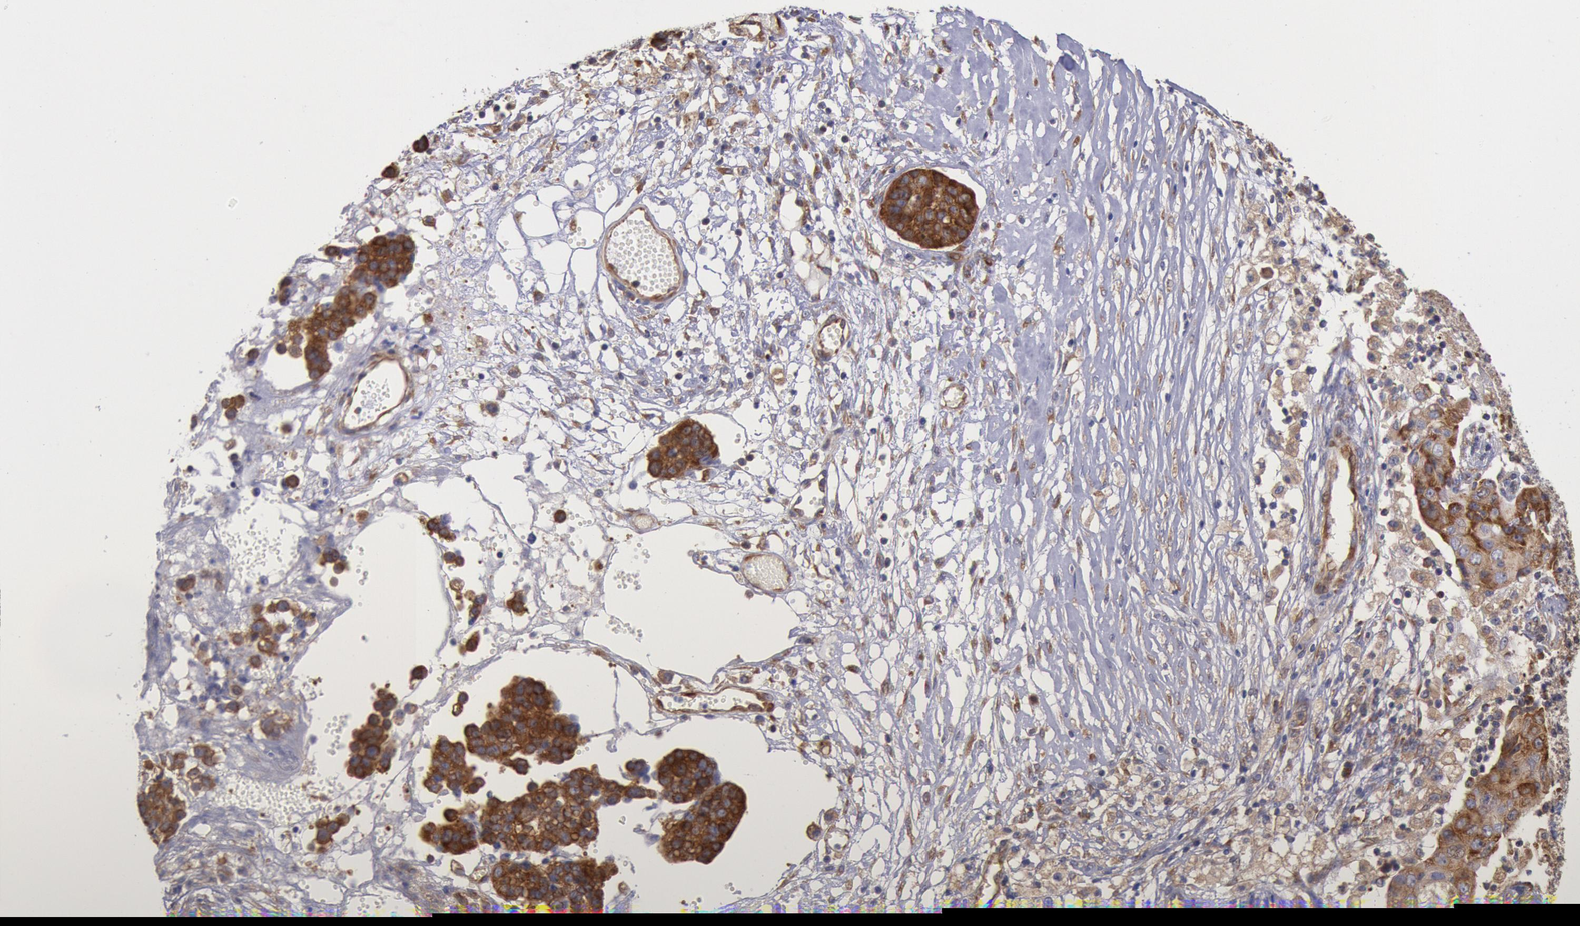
{"staining": {"intensity": "moderate", "quantity": ">75%", "location": "cytoplasmic/membranous"}, "tissue": "ovarian cancer", "cell_type": "Tumor cells", "image_type": "cancer", "snomed": [{"axis": "morphology", "description": "Carcinoma, endometroid"}, {"axis": "topography", "description": "Ovary"}], "caption": "Human ovarian endometroid carcinoma stained with a protein marker reveals moderate staining in tumor cells.", "gene": "DRG1", "patient": {"sex": "female", "age": 42}}